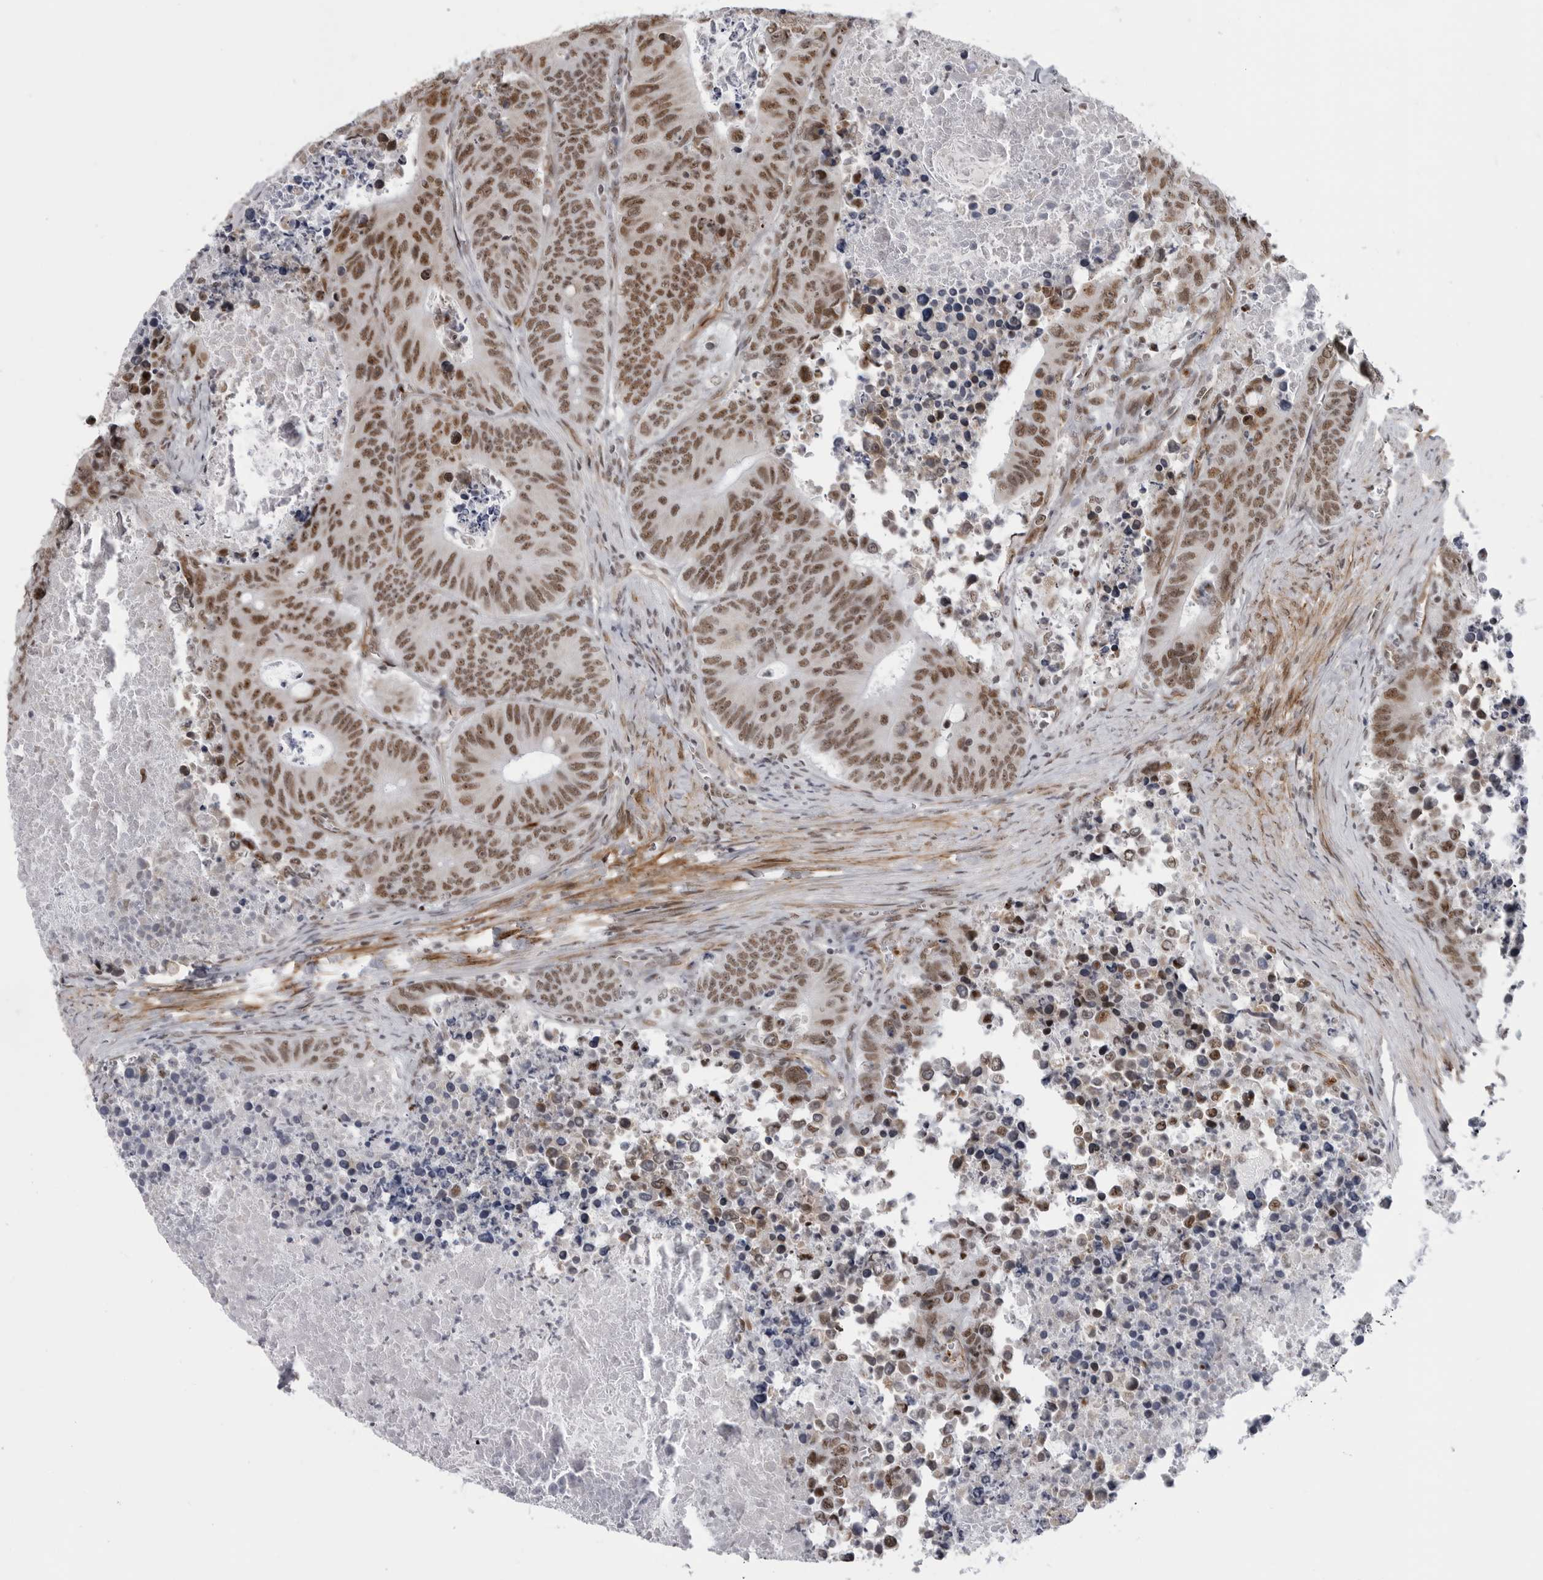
{"staining": {"intensity": "moderate", "quantity": ">75%", "location": "nuclear"}, "tissue": "colorectal cancer", "cell_type": "Tumor cells", "image_type": "cancer", "snomed": [{"axis": "morphology", "description": "Adenocarcinoma, NOS"}, {"axis": "topography", "description": "Colon"}], "caption": "A brown stain labels moderate nuclear staining of a protein in human adenocarcinoma (colorectal) tumor cells.", "gene": "RNF26", "patient": {"sex": "male", "age": 87}}